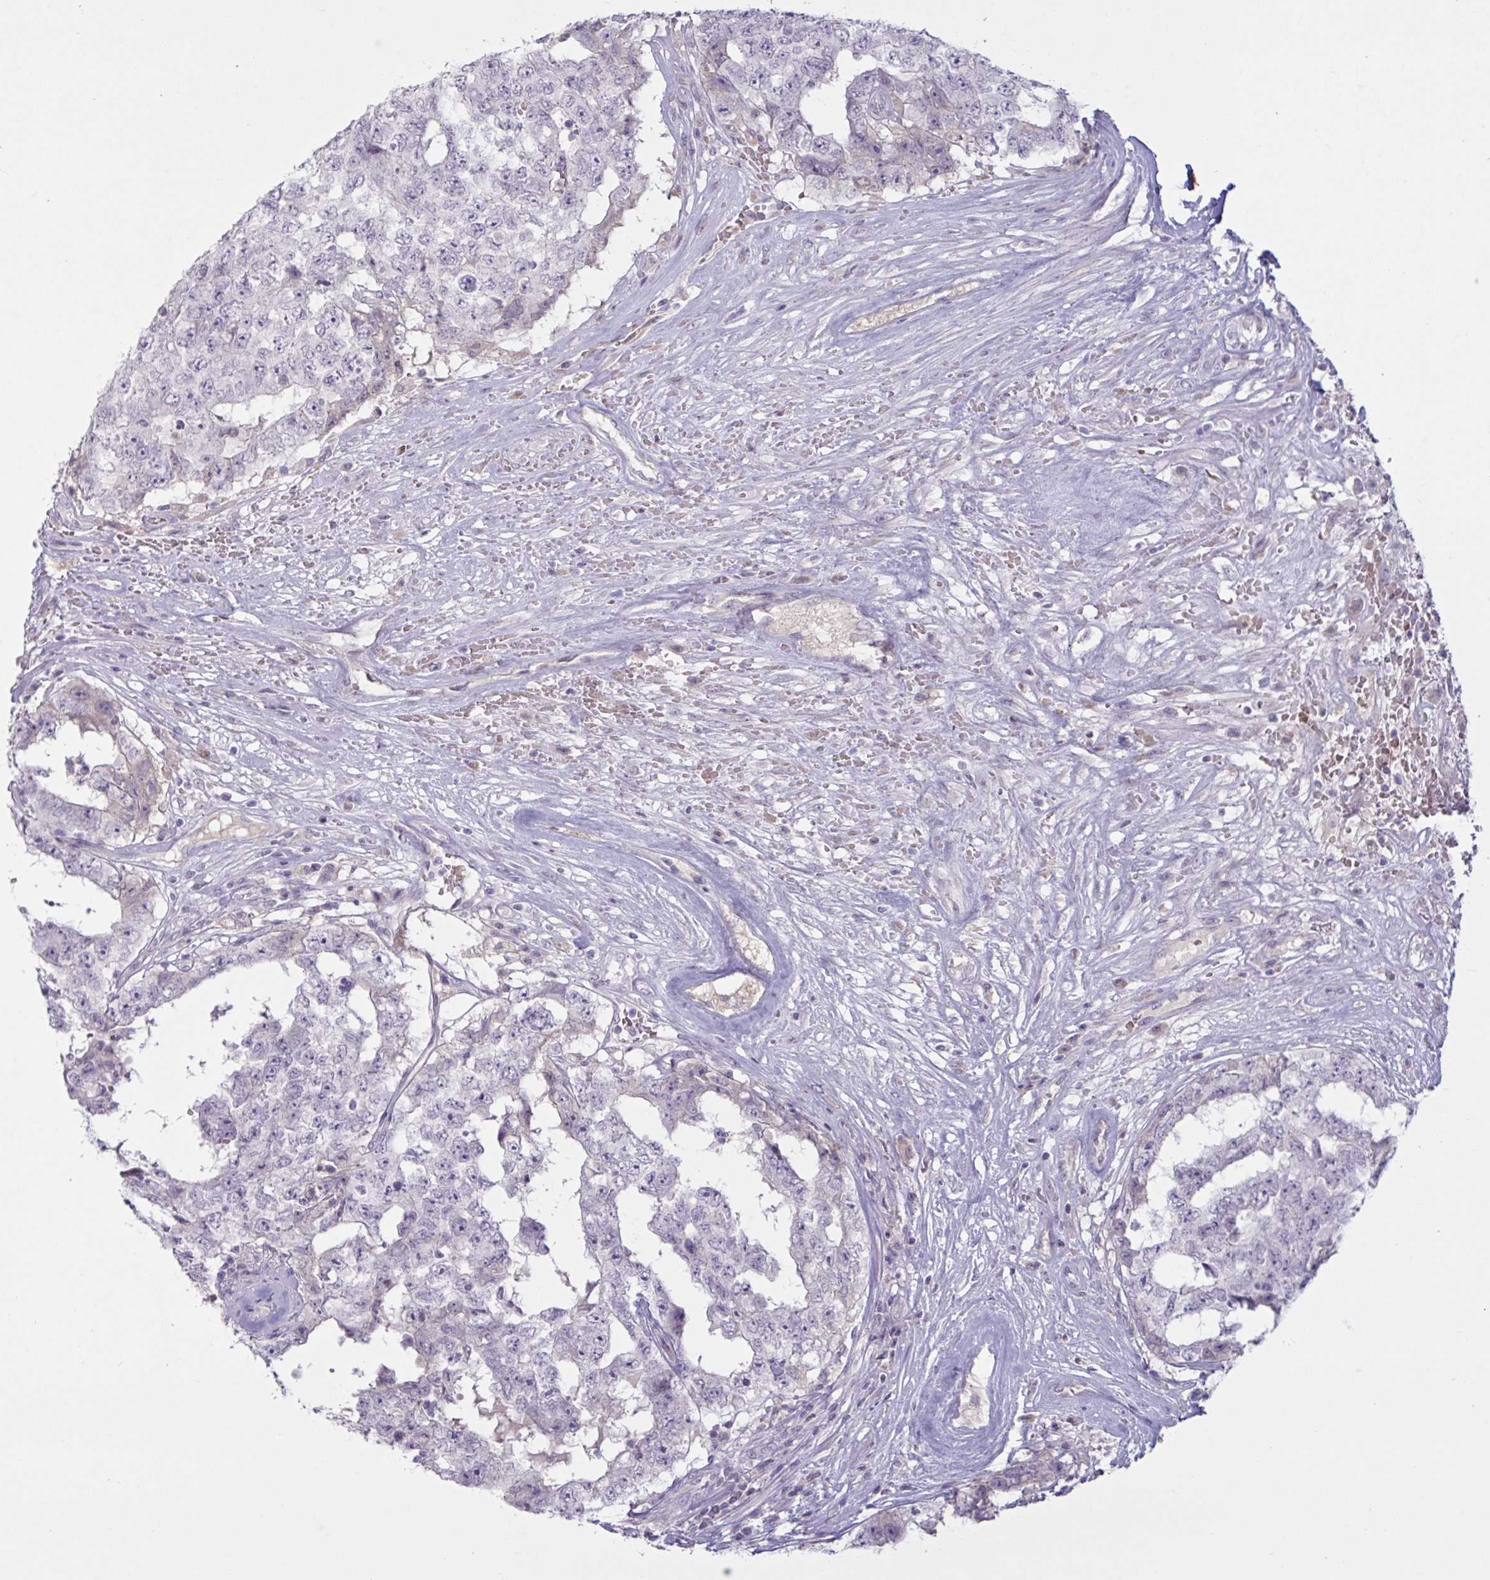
{"staining": {"intensity": "negative", "quantity": "none", "location": "none"}, "tissue": "testis cancer", "cell_type": "Tumor cells", "image_type": "cancer", "snomed": [{"axis": "morphology", "description": "Normal tissue, NOS"}, {"axis": "morphology", "description": "Carcinoma, Embryonal, NOS"}, {"axis": "topography", "description": "Testis"}, {"axis": "topography", "description": "Epididymis"}], "caption": "This is a micrograph of immunohistochemistry staining of testis cancer, which shows no expression in tumor cells.", "gene": "RFPL4B", "patient": {"sex": "male", "age": 25}}